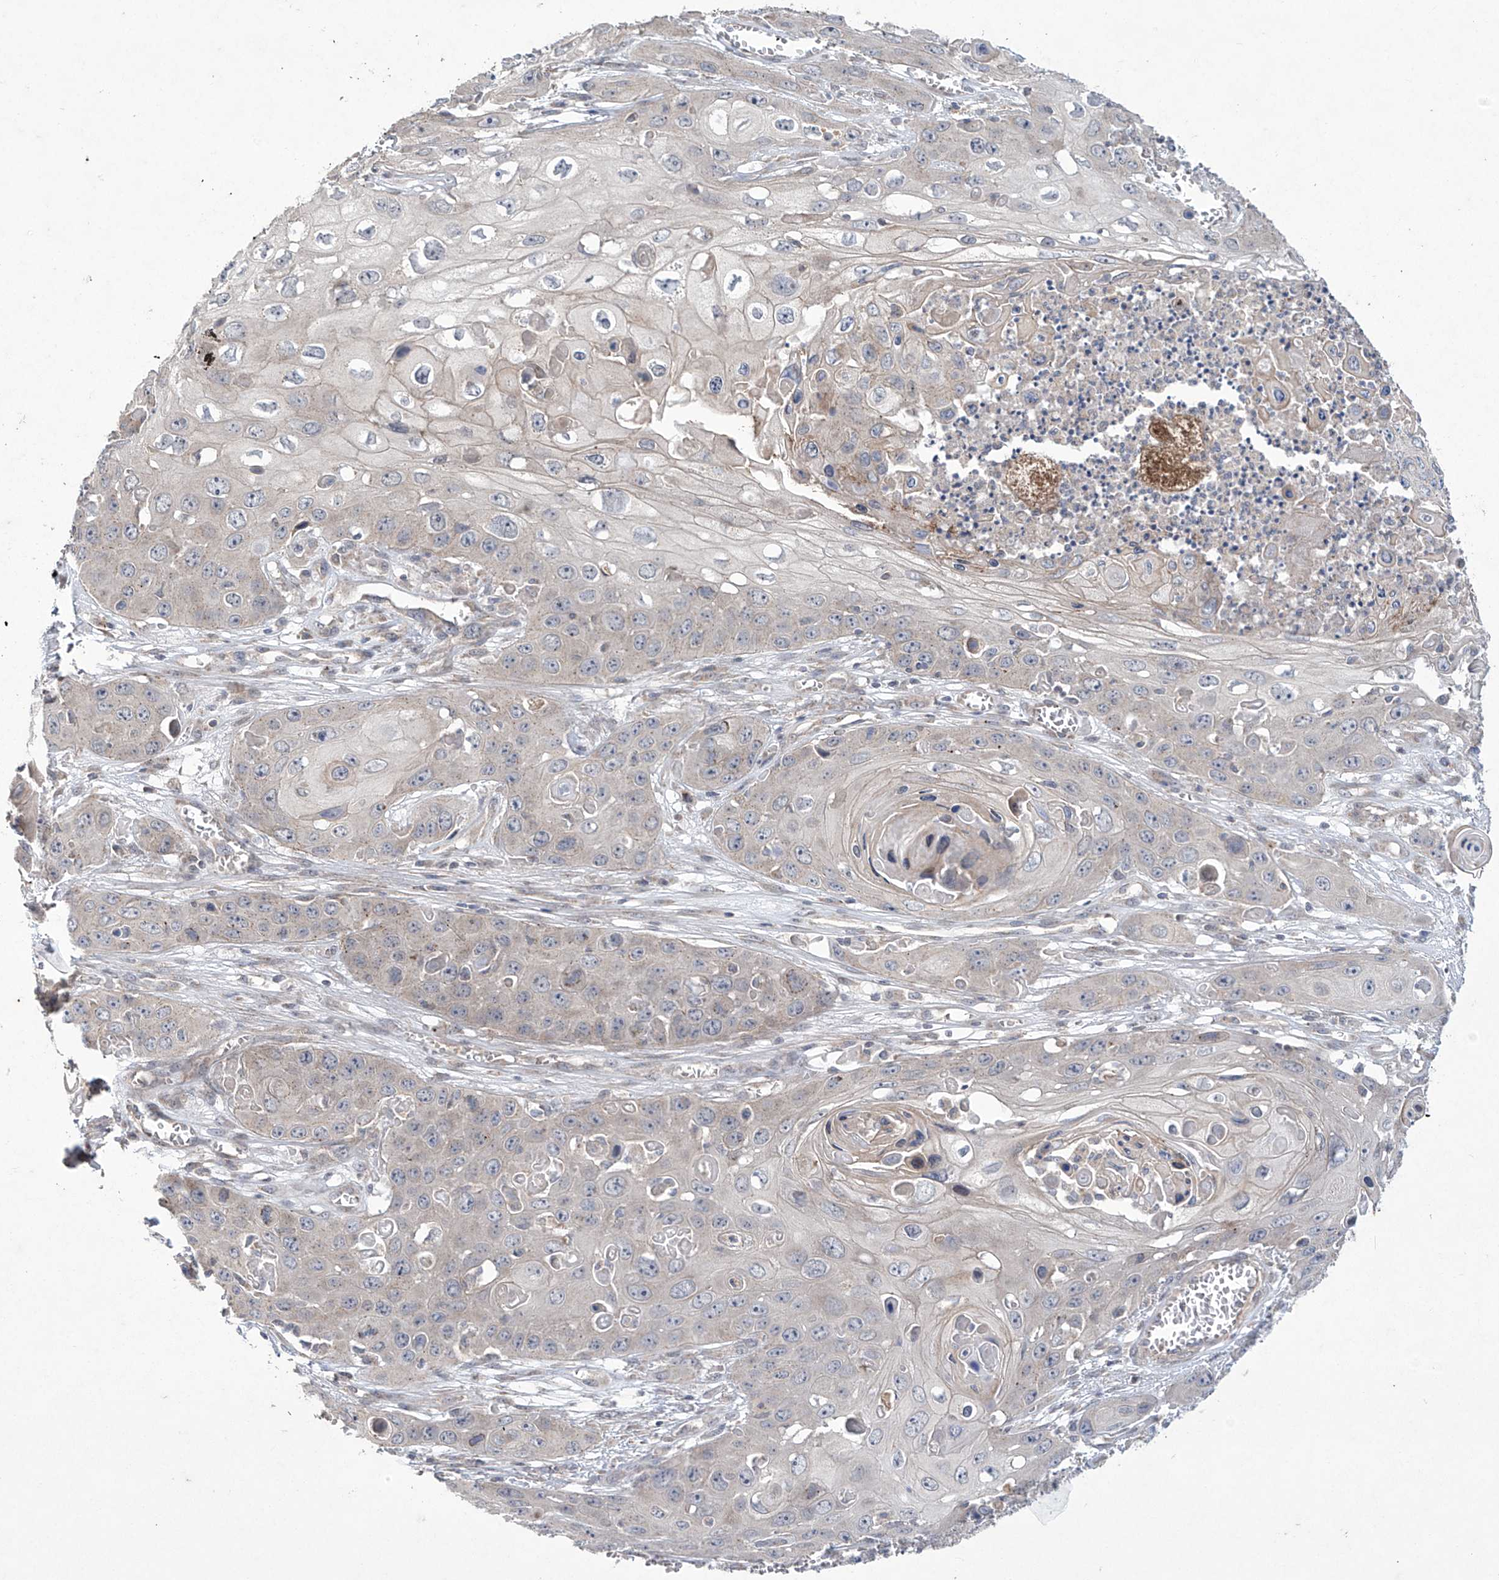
{"staining": {"intensity": "negative", "quantity": "none", "location": "none"}, "tissue": "skin cancer", "cell_type": "Tumor cells", "image_type": "cancer", "snomed": [{"axis": "morphology", "description": "Squamous cell carcinoma, NOS"}, {"axis": "topography", "description": "Skin"}], "caption": "Immunohistochemistry (IHC) photomicrograph of neoplastic tissue: skin squamous cell carcinoma stained with DAB shows no significant protein staining in tumor cells. (DAB (3,3'-diaminobenzidine) immunohistochemistry (IHC) with hematoxylin counter stain).", "gene": "TRIM60", "patient": {"sex": "male", "age": 55}}